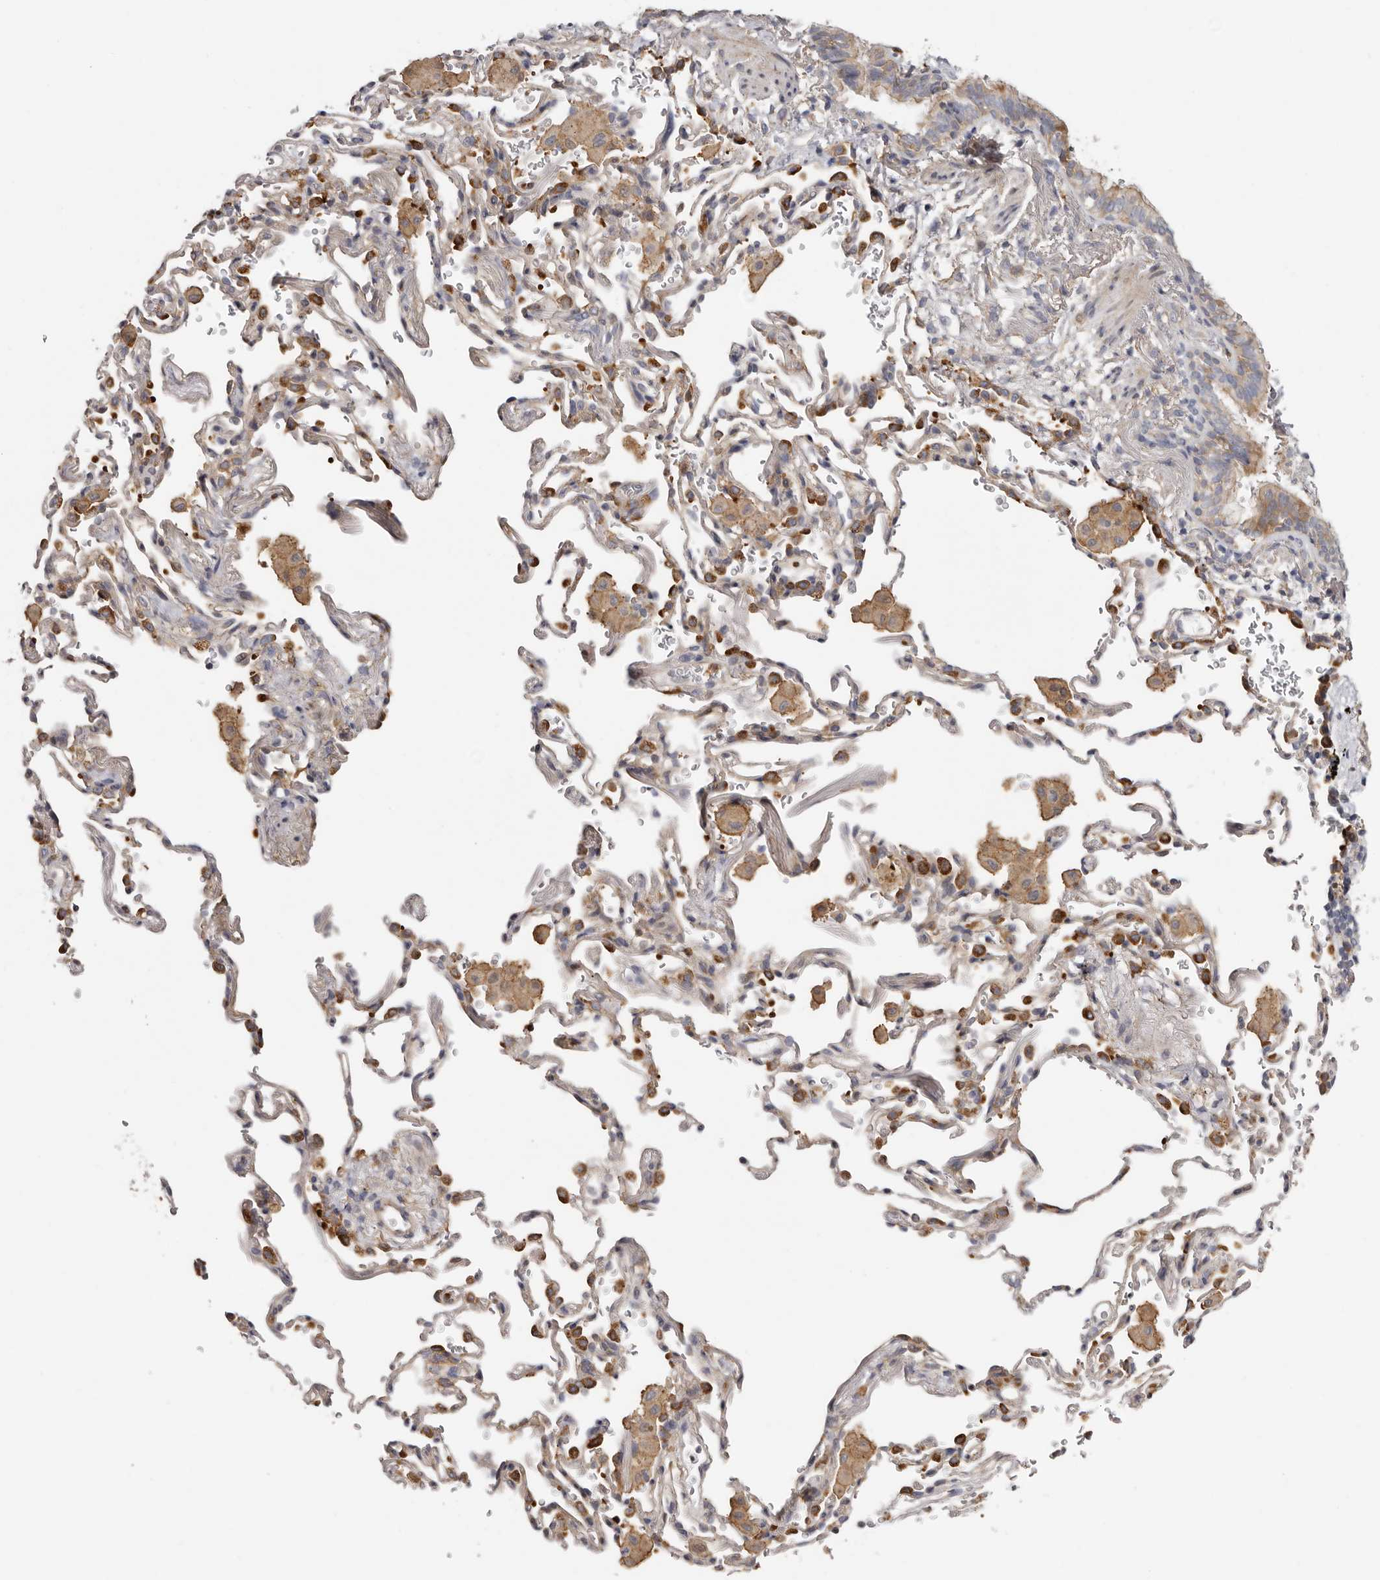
{"staining": {"intensity": "weak", "quantity": "<25%", "location": "cytoplasmic/membranous"}, "tissue": "bronchus", "cell_type": "Respiratory epithelial cells", "image_type": "normal", "snomed": [{"axis": "morphology", "description": "Normal tissue, NOS"}, {"axis": "morphology", "description": "Inflammation, NOS"}, {"axis": "topography", "description": "Bronchus"}], "caption": "Immunohistochemistry of unremarkable bronchus reveals no positivity in respiratory epithelial cells.", "gene": "MSRB2", "patient": {"sex": "male", "age": 69}}